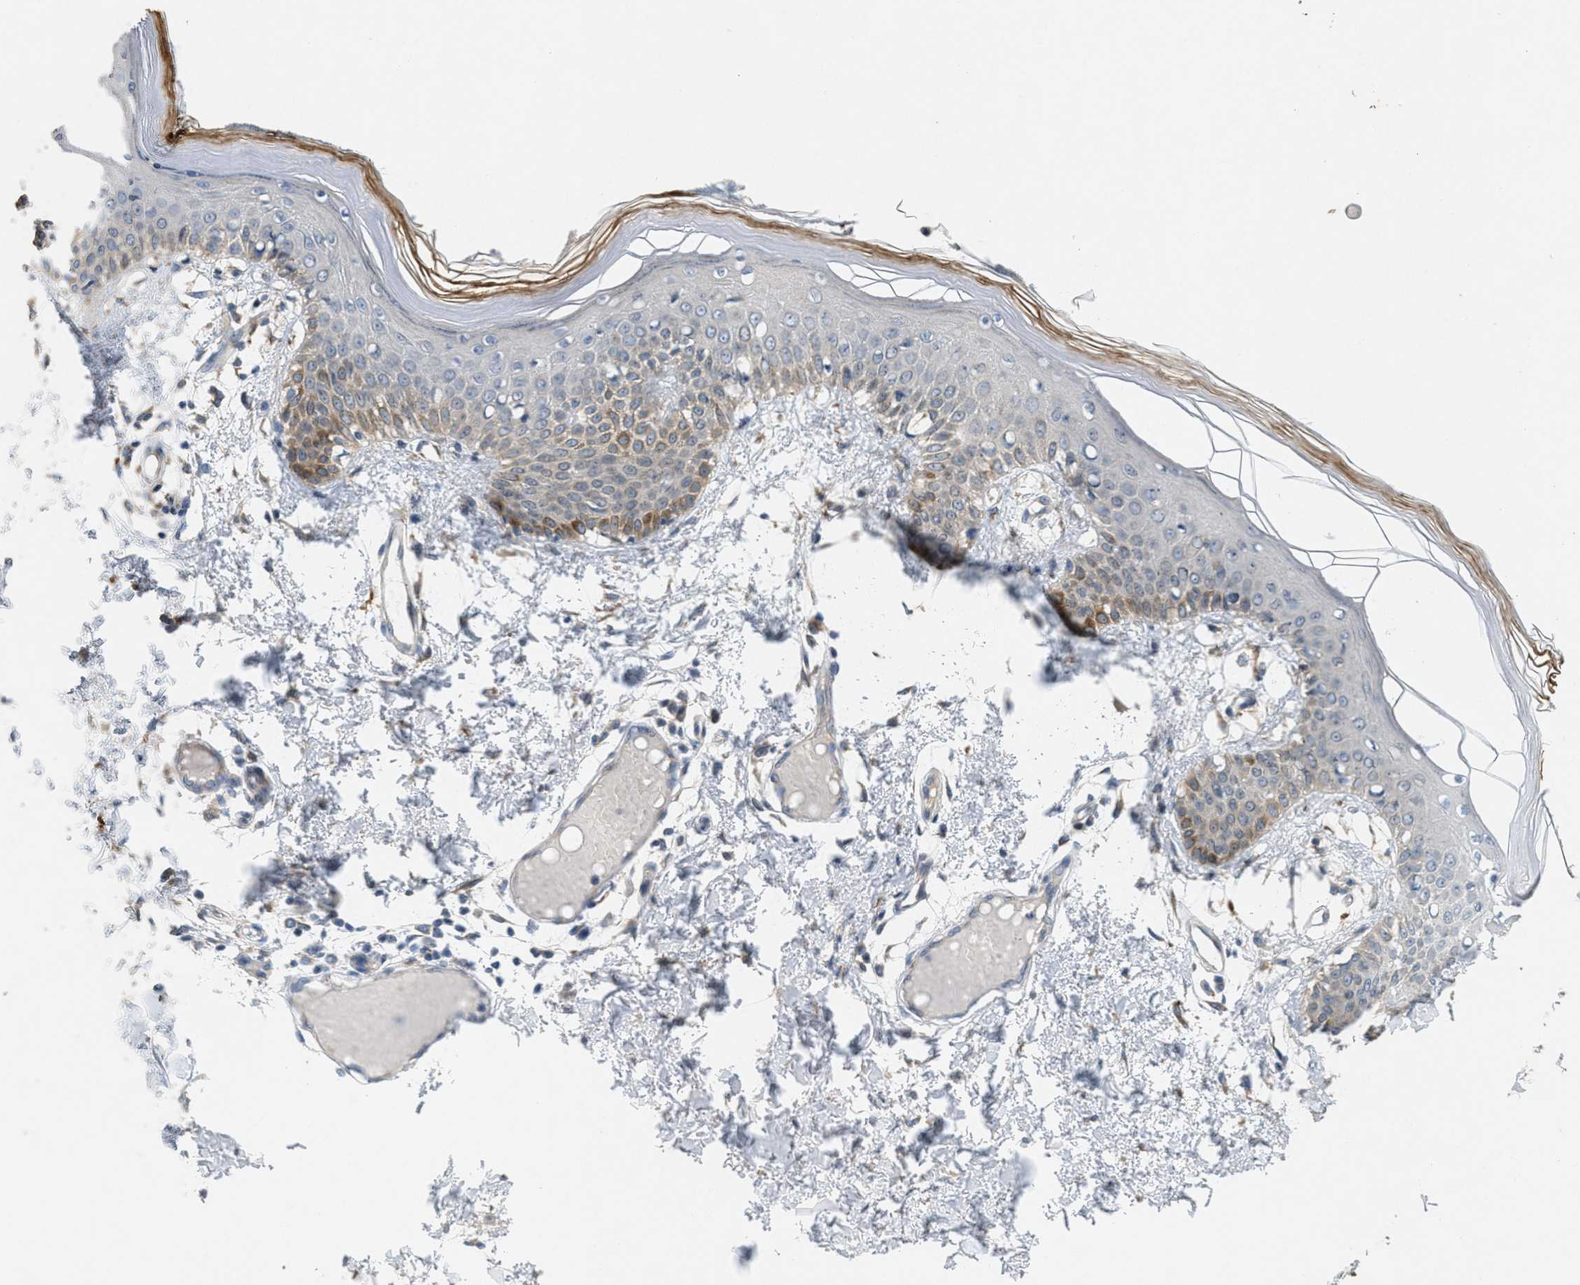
{"staining": {"intensity": "weak", "quantity": ">75%", "location": "cytoplasmic/membranous"}, "tissue": "skin", "cell_type": "Fibroblasts", "image_type": "normal", "snomed": [{"axis": "morphology", "description": "Normal tissue, NOS"}, {"axis": "topography", "description": "Skin"}], "caption": "Brown immunohistochemical staining in unremarkable skin shows weak cytoplasmic/membranous staining in approximately >75% of fibroblasts.", "gene": "SIGMAR1", "patient": {"sex": "male", "age": 53}}